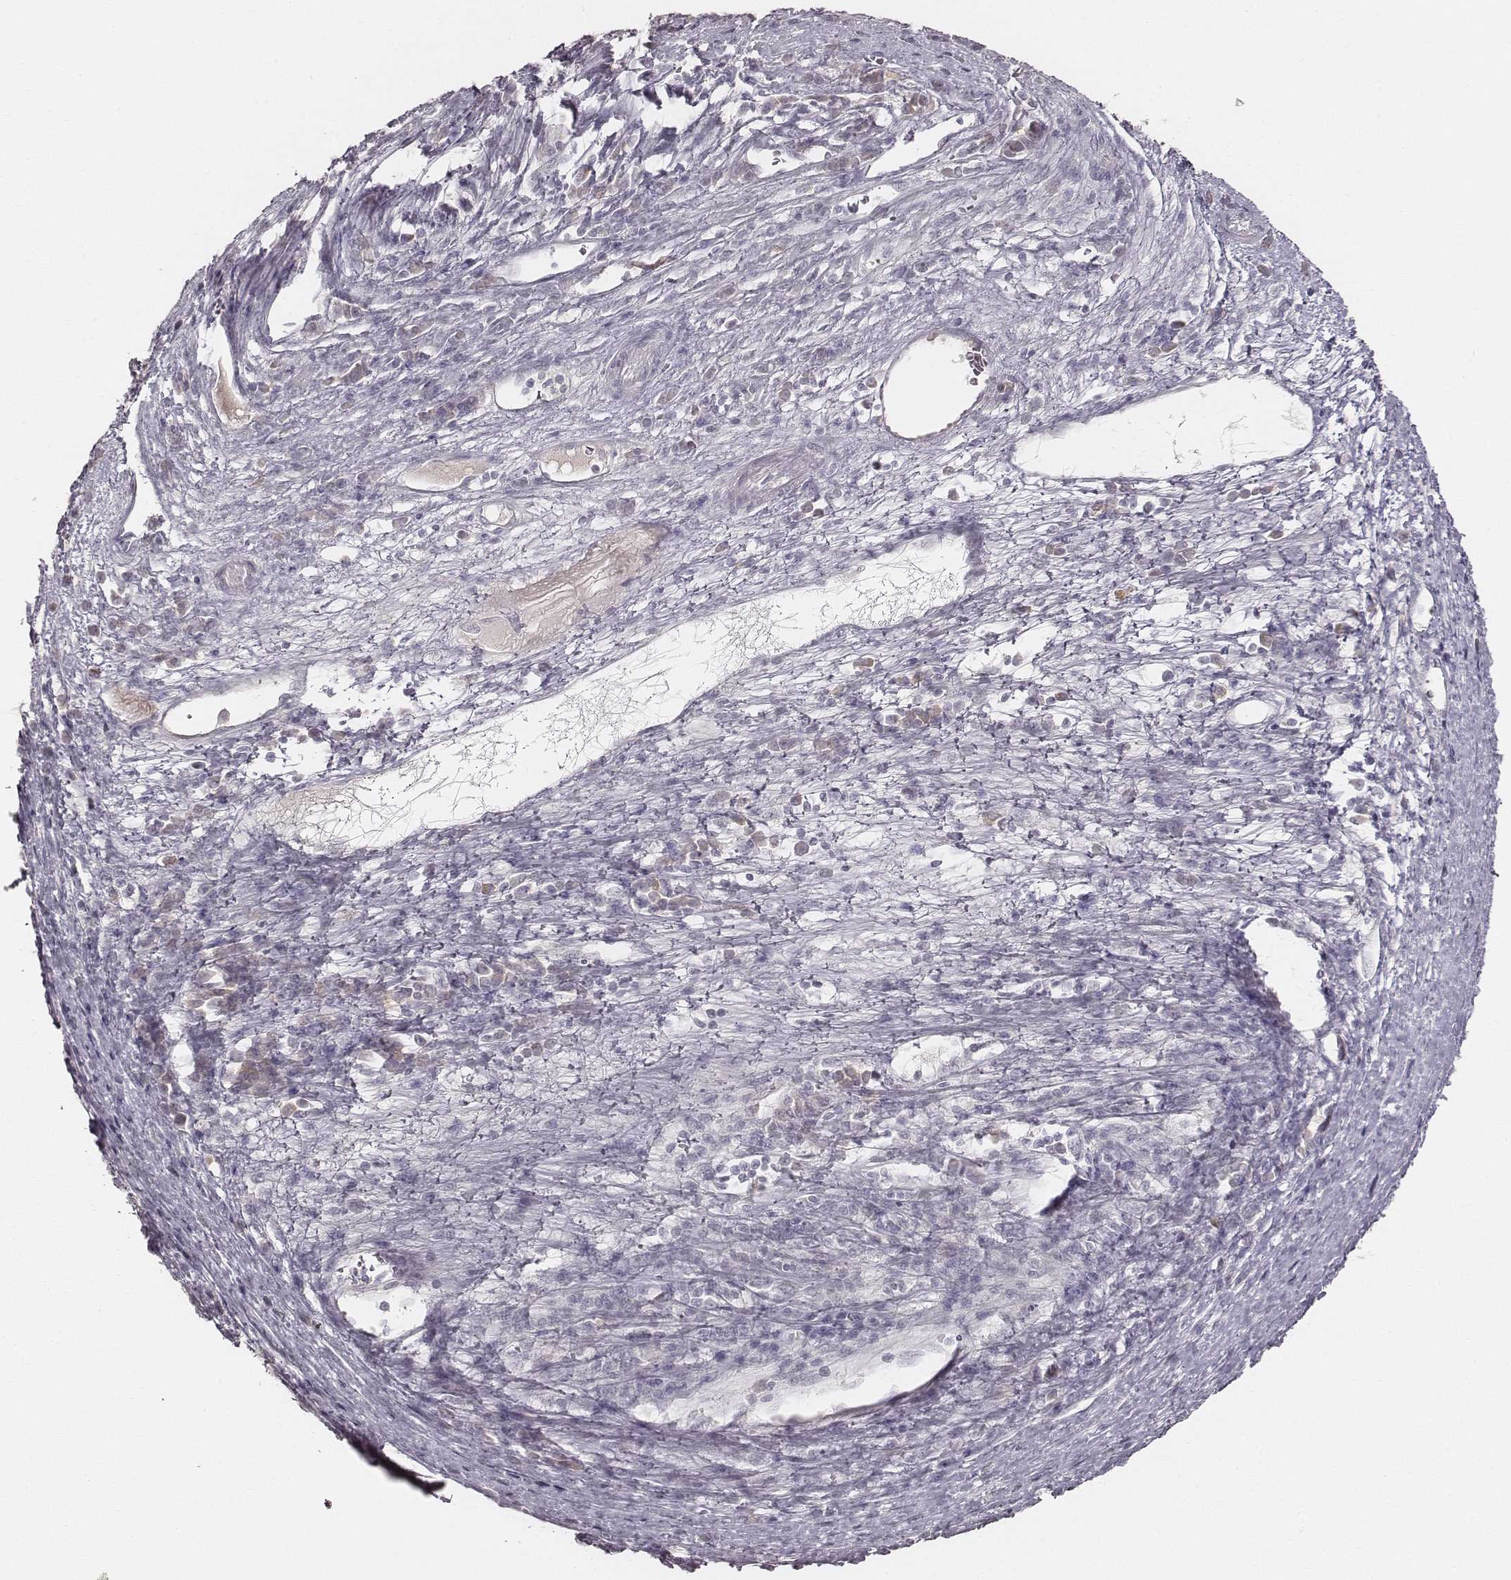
{"staining": {"intensity": "negative", "quantity": "none", "location": "none"}, "tissue": "liver cancer", "cell_type": "Tumor cells", "image_type": "cancer", "snomed": [{"axis": "morphology", "description": "Carcinoma, Hepatocellular, NOS"}, {"axis": "topography", "description": "Liver"}], "caption": "Immunohistochemistry histopathology image of human hepatocellular carcinoma (liver) stained for a protein (brown), which displays no positivity in tumor cells. (DAB immunohistochemistry (IHC) visualized using brightfield microscopy, high magnification).", "gene": "LY6K", "patient": {"sex": "female", "age": 60}}